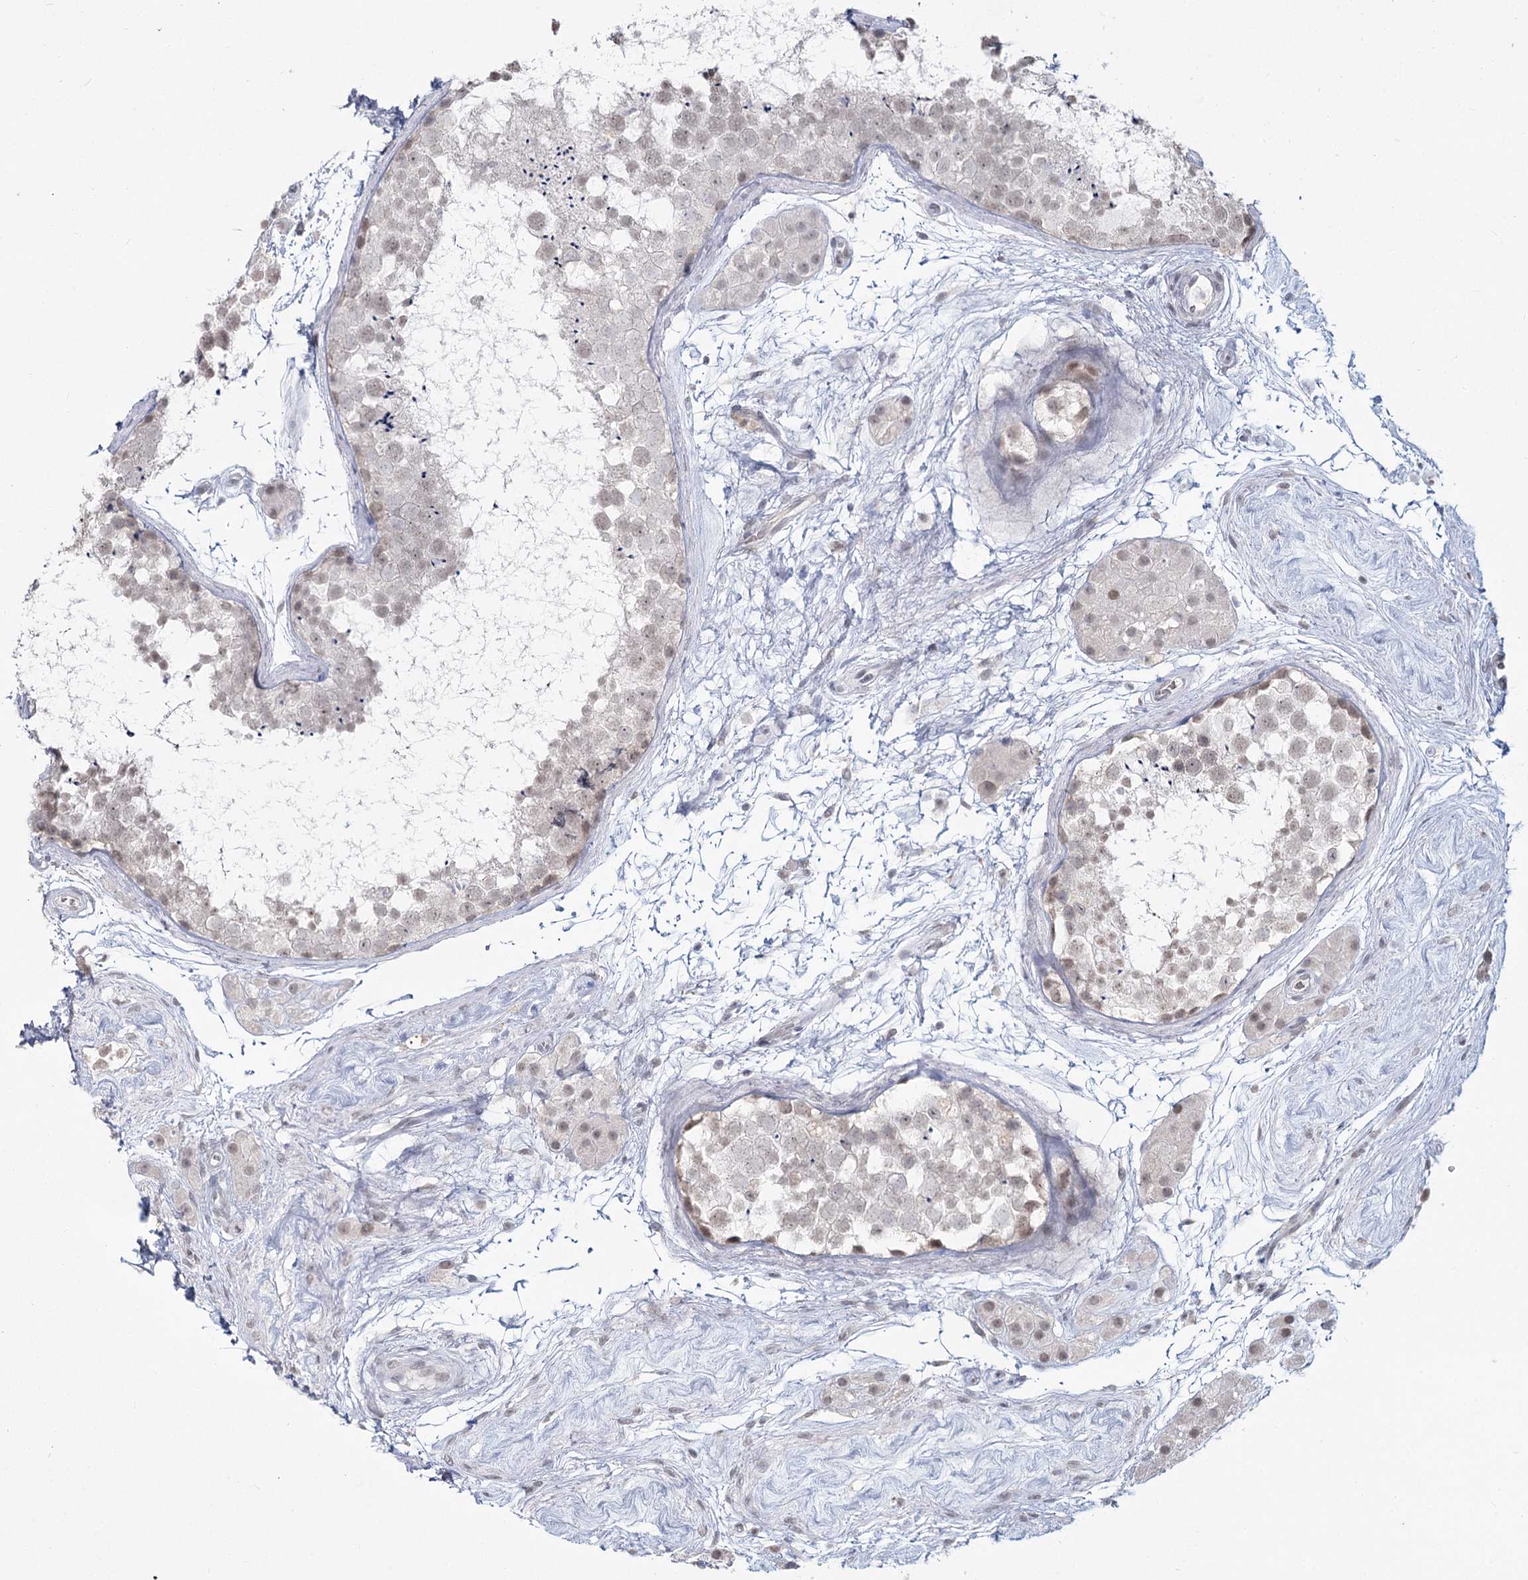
{"staining": {"intensity": "weak", "quantity": "<25%", "location": "nuclear"}, "tissue": "testis", "cell_type": "Cells in seminiferous ducts", "image_type": "normal", "snomed": [{"axis": "morphology", "description": "Normal tissue, NOS"}, {"axis": "topography", "description": "Testis"}], "caption": "This is an immunohistochemistry (IHC) histopathology image of unremarkable testis. There is no positivity in cells in seminiferous ducts.", "gene": "LY6G5C", "patient": {"sex": "male", "age": 56}}